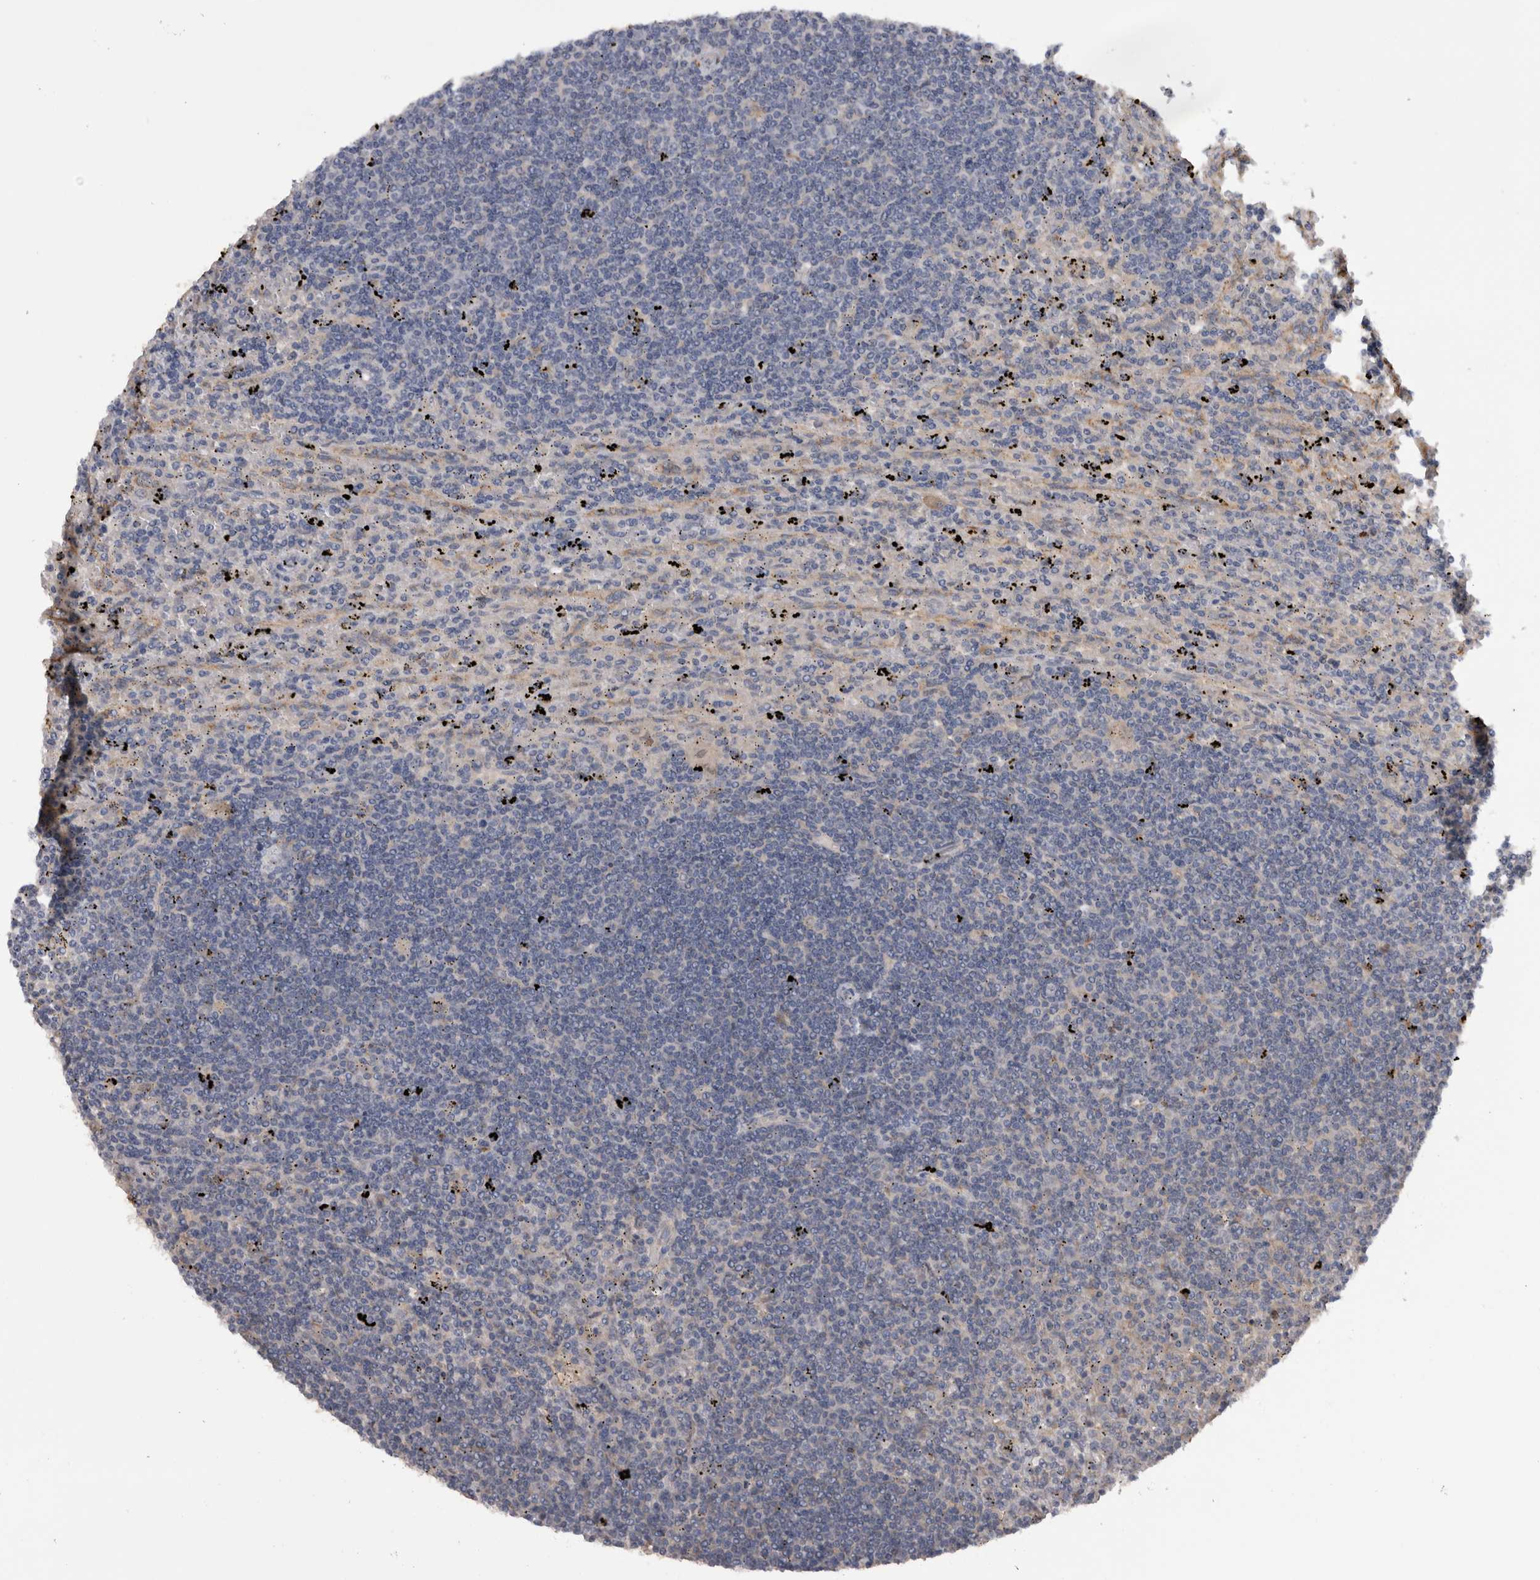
{"staining": {"intensity": "negative", "quantity": "none", "location": "none"}, "tissue": "lymphoma", "cell_type": "Tumor cells", "image_type": "cancer", "snomed": [{"axis": "morphology", "description": "Malignant lymphoma, non-Hodgkin's type, Low grade"}, {"axis": "topography", "description": "Spleen"}], "caption": "IHC of lymphoma shows no positivity in tumor cells.", "gene": "TMED7", "patient": {"sex": "male", "age": 76}}